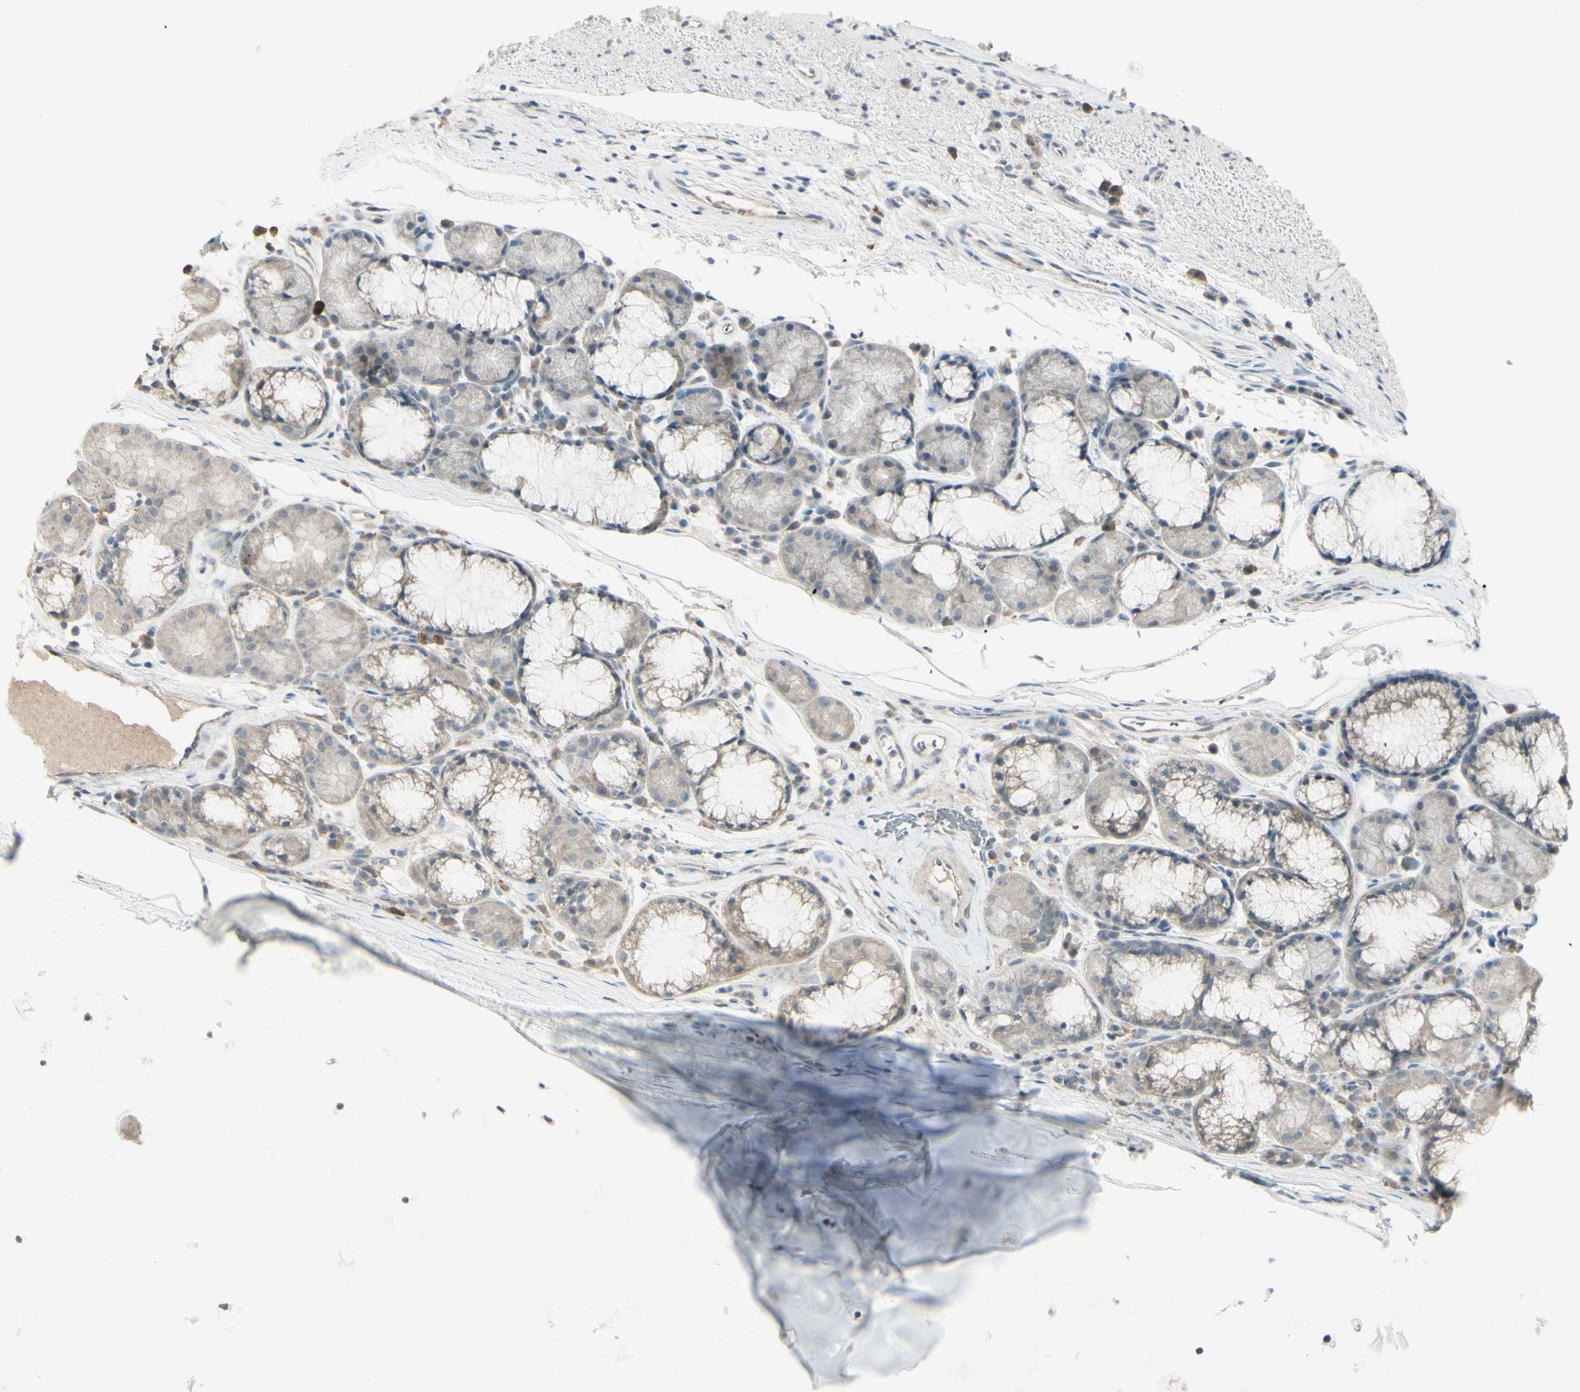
{"staining": {"intensity": "weak", "quantity": ">75%", "location": "cytoplasmic/membranous"}, "tissue": "bronchus", "cell_type": "Respiratory epithelial cells", "image_type": "normal", "snomed": [{"axis": "morphology", "description": "Normal tissue, NOS"}, {"axis": "topography", "description": "Bronchus"}], "caption": "DAB (3,3'-diaminobenzidine) immunohistochemical staining of benign human bronchus shows weak cytoplasmic/membranous protein staining in about >75% of respiratory epithelial cells. The protein is shown in brown color, while the nuclei are stained blue.", "gene": "SH3GL2", "patient": {"sex": "female", "age": 54}}